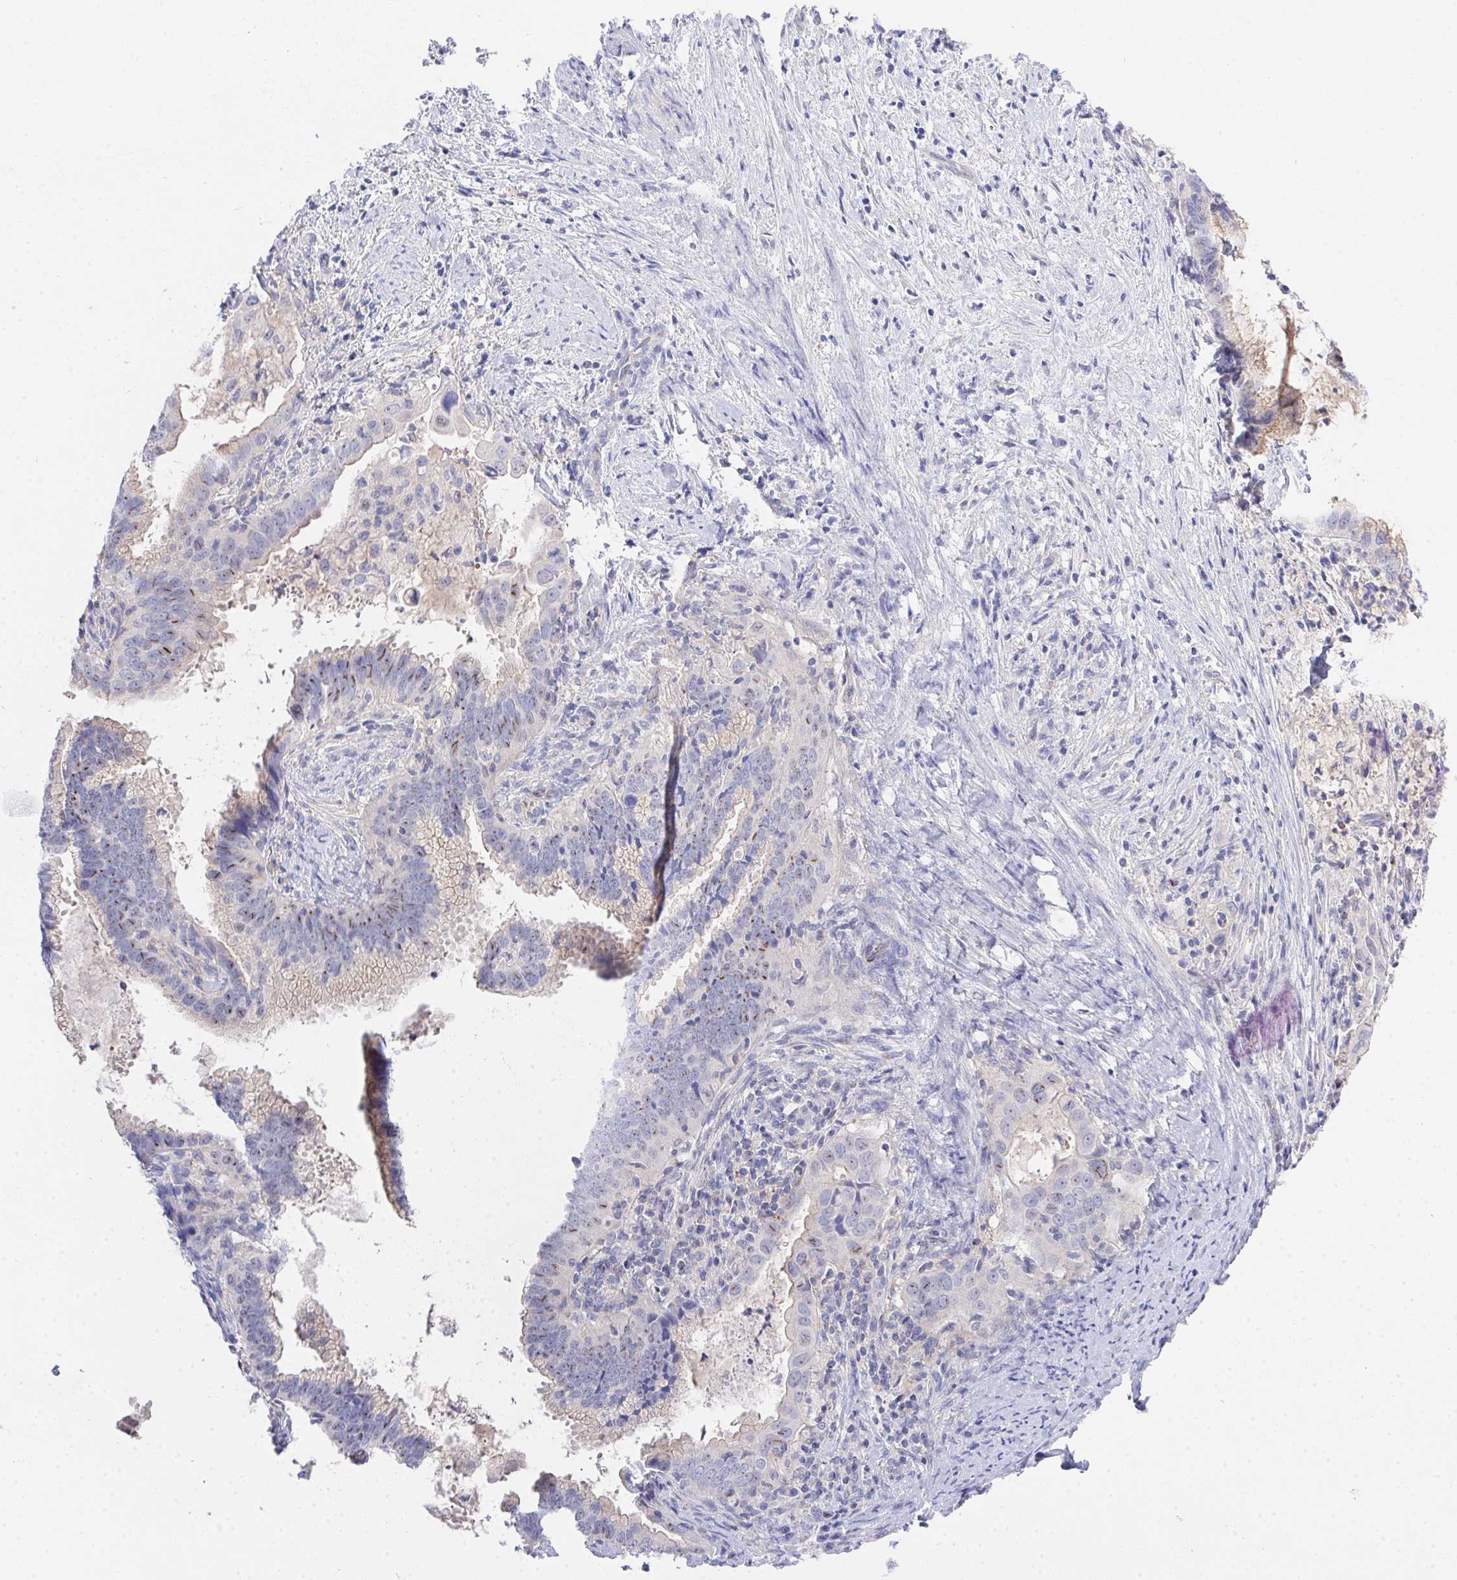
{"staining": {"intensity": "weak", "quantity": "<25%", "location": "cytoplasmic/membranous"}, "tissue": "cervical cancer", "cell_type": "Tumor cells", "image_type": "cancer", "snomed": [{"axis": "morphology", "description": "Adenocarcinoma, NOS"}, {"axis": "topography", "description": "Cervix"}], "caption": "Adenocarcinoma (cervical) was stained to show a protein in brown. There is no significant expression in tumor cells.", "gene": "PRG3", "patient": {"sex": "female", "age": 56}}